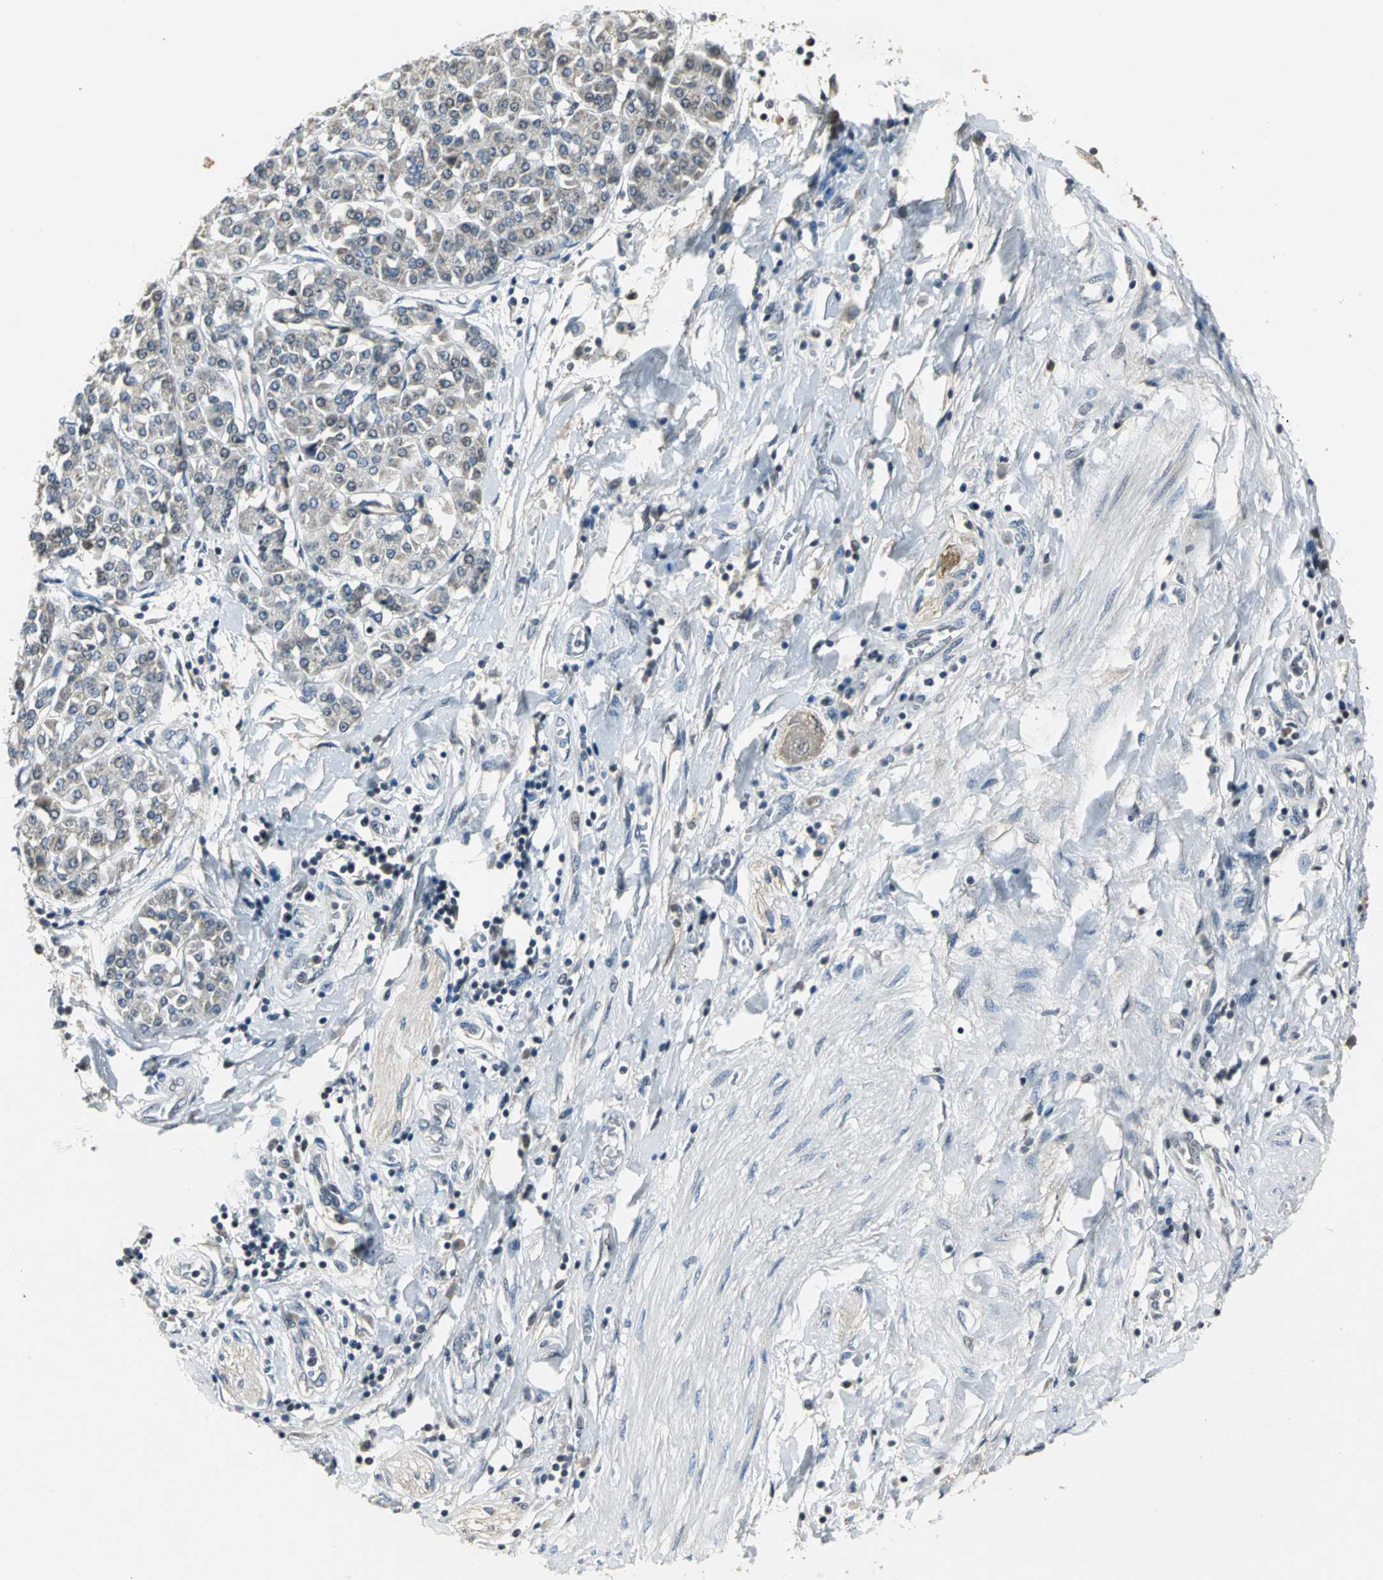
{"staining": {"intensity": "weak", "quantity": "25%-75%", "location": "cytoplasmic/membranous"}, "tissue": "pancreatic cancer", "cell_type": "Tumor cells", "image_type": "cancer", "snomed": [{"axis": "morphology", "description": "Adenocarcinoma, NOS"}, {"axis": "topography", "description": "Pancreas"}], "caption": "A high-resolution image shows immunohistochemistry staining of pancreatic adenocarcinoma, which demonstrates weak cytoplasmic/membranous positivity in about 25%-75% of tumor cells.", "gene": "JADE3", "patient": {"sex": "female", "age": 48}}